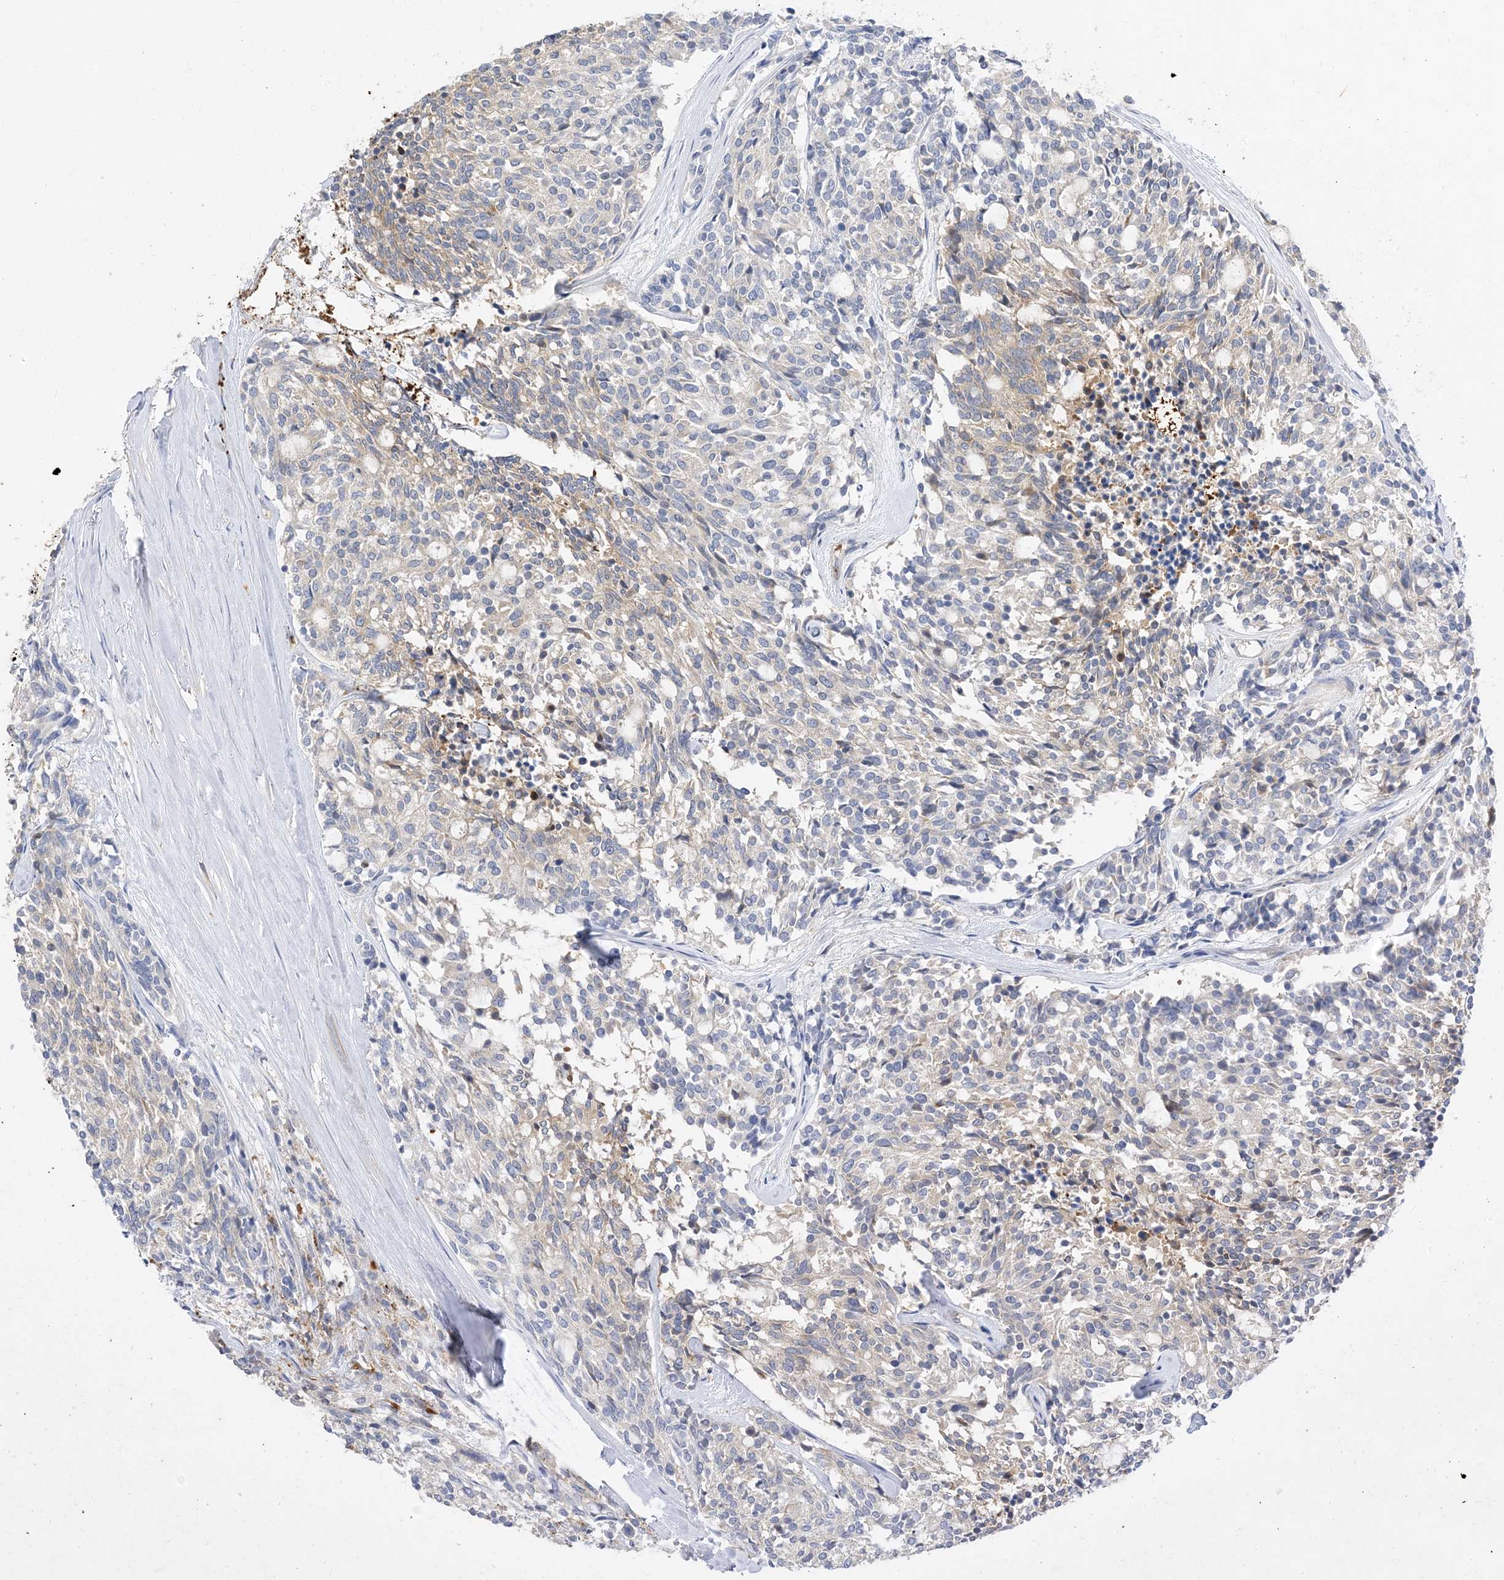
{"staining": {"intensity": "weak", "quantity": "<25%", "location": "cytoplasmic/membranous"}, "tissue": "carcinoid", "cell_type": "Tumor cells", "image_type": "cancer", "snomed": [{"axis": "morphology", "description": "Carcinoid, malignant, NOS"}, {"axis": "topography", "description": "Pancreas"}], "caption": "Protein analysis of malignant carcinoid reveals no significant staining in tumor cells.", "gene": "ARV1", "patient": {"sex": "female", "age": 54}}